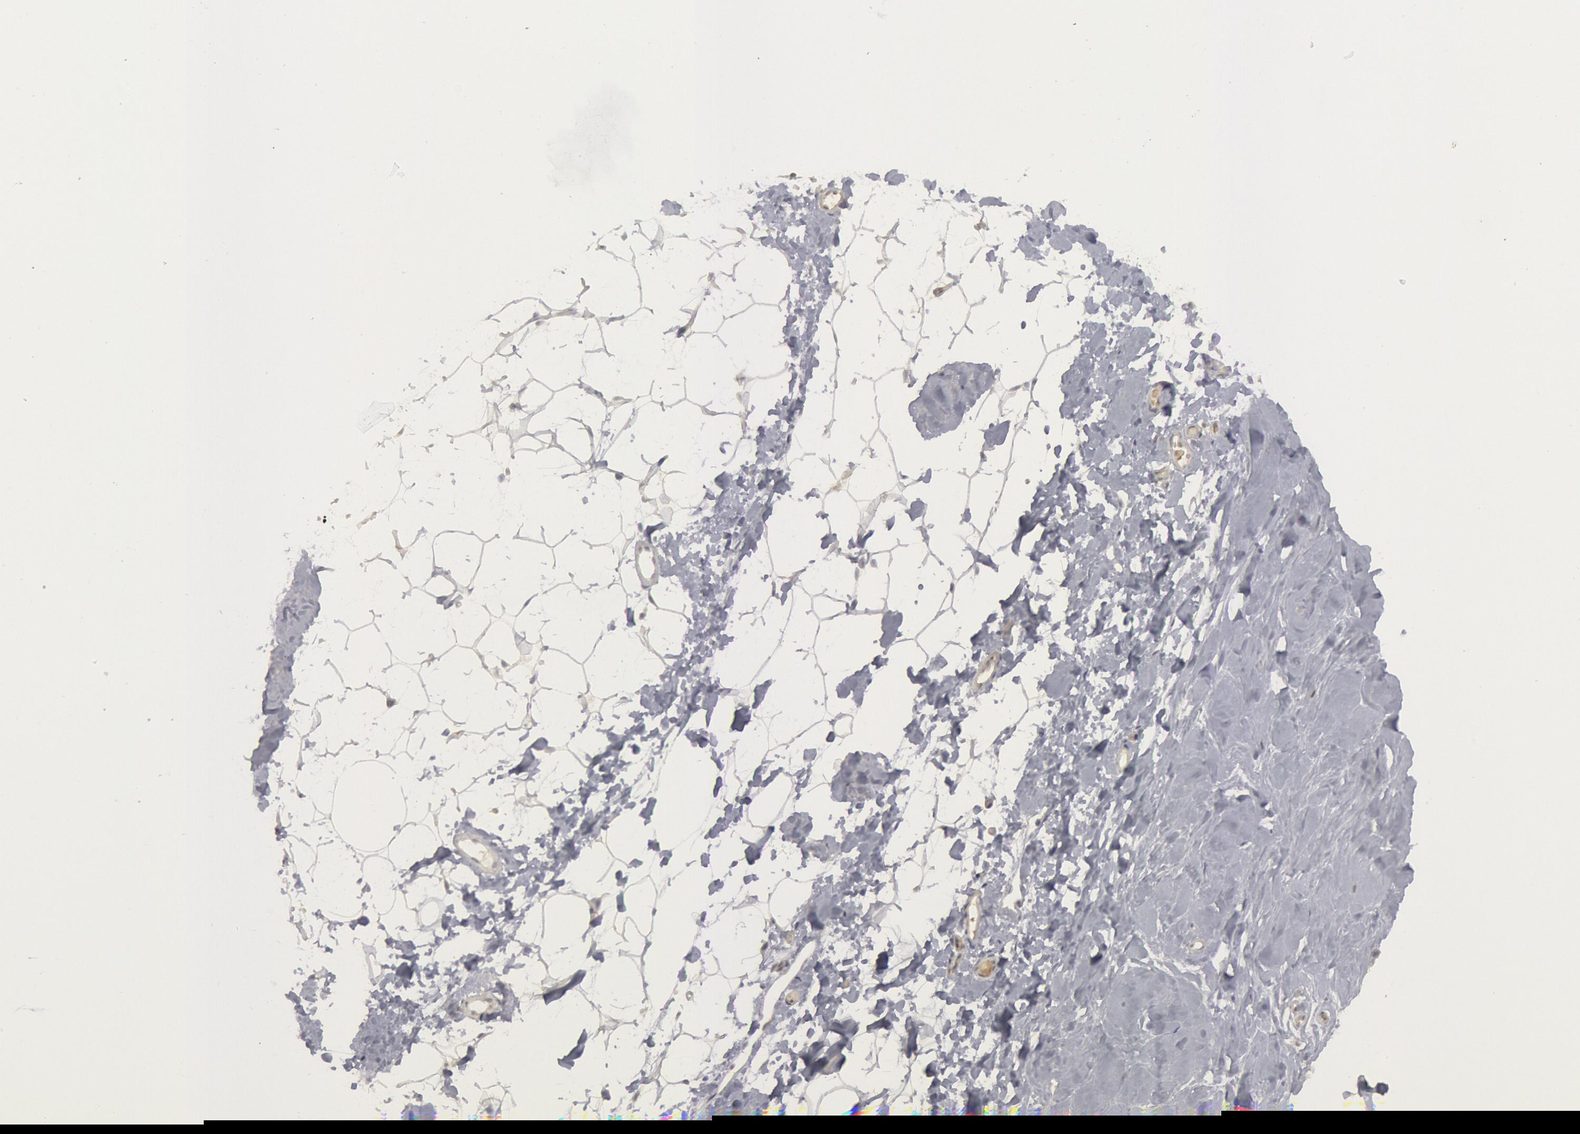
{"staining": {"intensity": "negative", "quantity": "none", "location": "none"}, "tissue": "adipose tissue", "cell_type": "Adipocytes", "image_type": "normal", "snomed": [{"axis": "morphology", "description": "Normal tissue, NOS"}, {"axis": "morphology", "description": "Fibrosis, NOS"}, {"axis": "topography", "description": "Breast"}], "caption": "A high-resolution image shows immunohistochemistry (IHC) staining of normal adipose tissue, which exhibits no significant staining in adipocytes.", "gene": "WDHD1", "patient": {"sex": "female", "age": 24}}